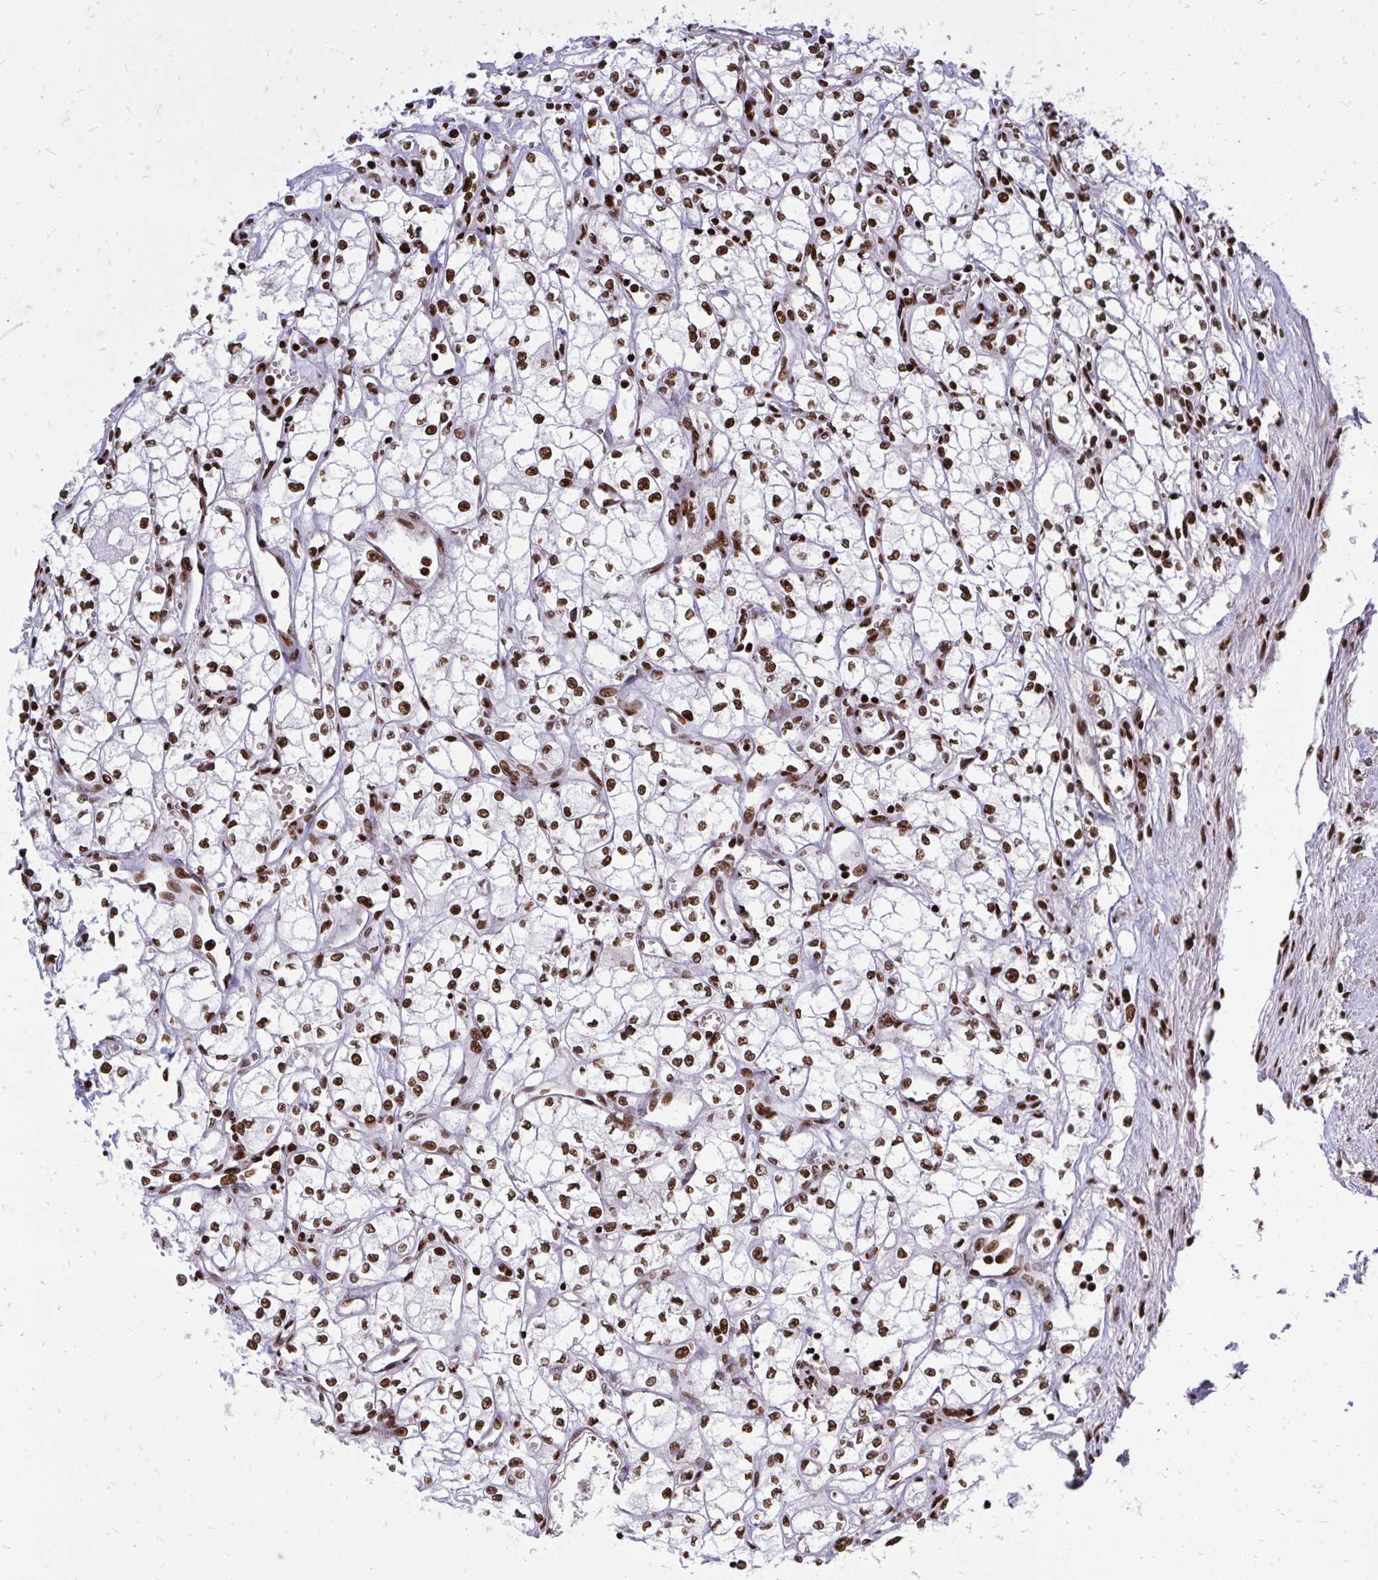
{"staining": {"intensity": "strong", "quantity": ">75%", "location": "nuclear"}, "tissue": "renal cancer", "cell_type": "Tumor cells", "image_type": "cancer", "snomed": [{"axis": "morphology", "description": "Adenocarcinoma, NOS"}, {"axis": "topography", "description": "Kidney"}], "caption": "Immunohistochemistry micrograph of human renal cancer stained for a protein (brown), which demonstrates high levels of strong nuclear staining in about >75% of tumor cells.", "gene": "TBL1Y", "patient": {"sex": "male", "age": 59}}